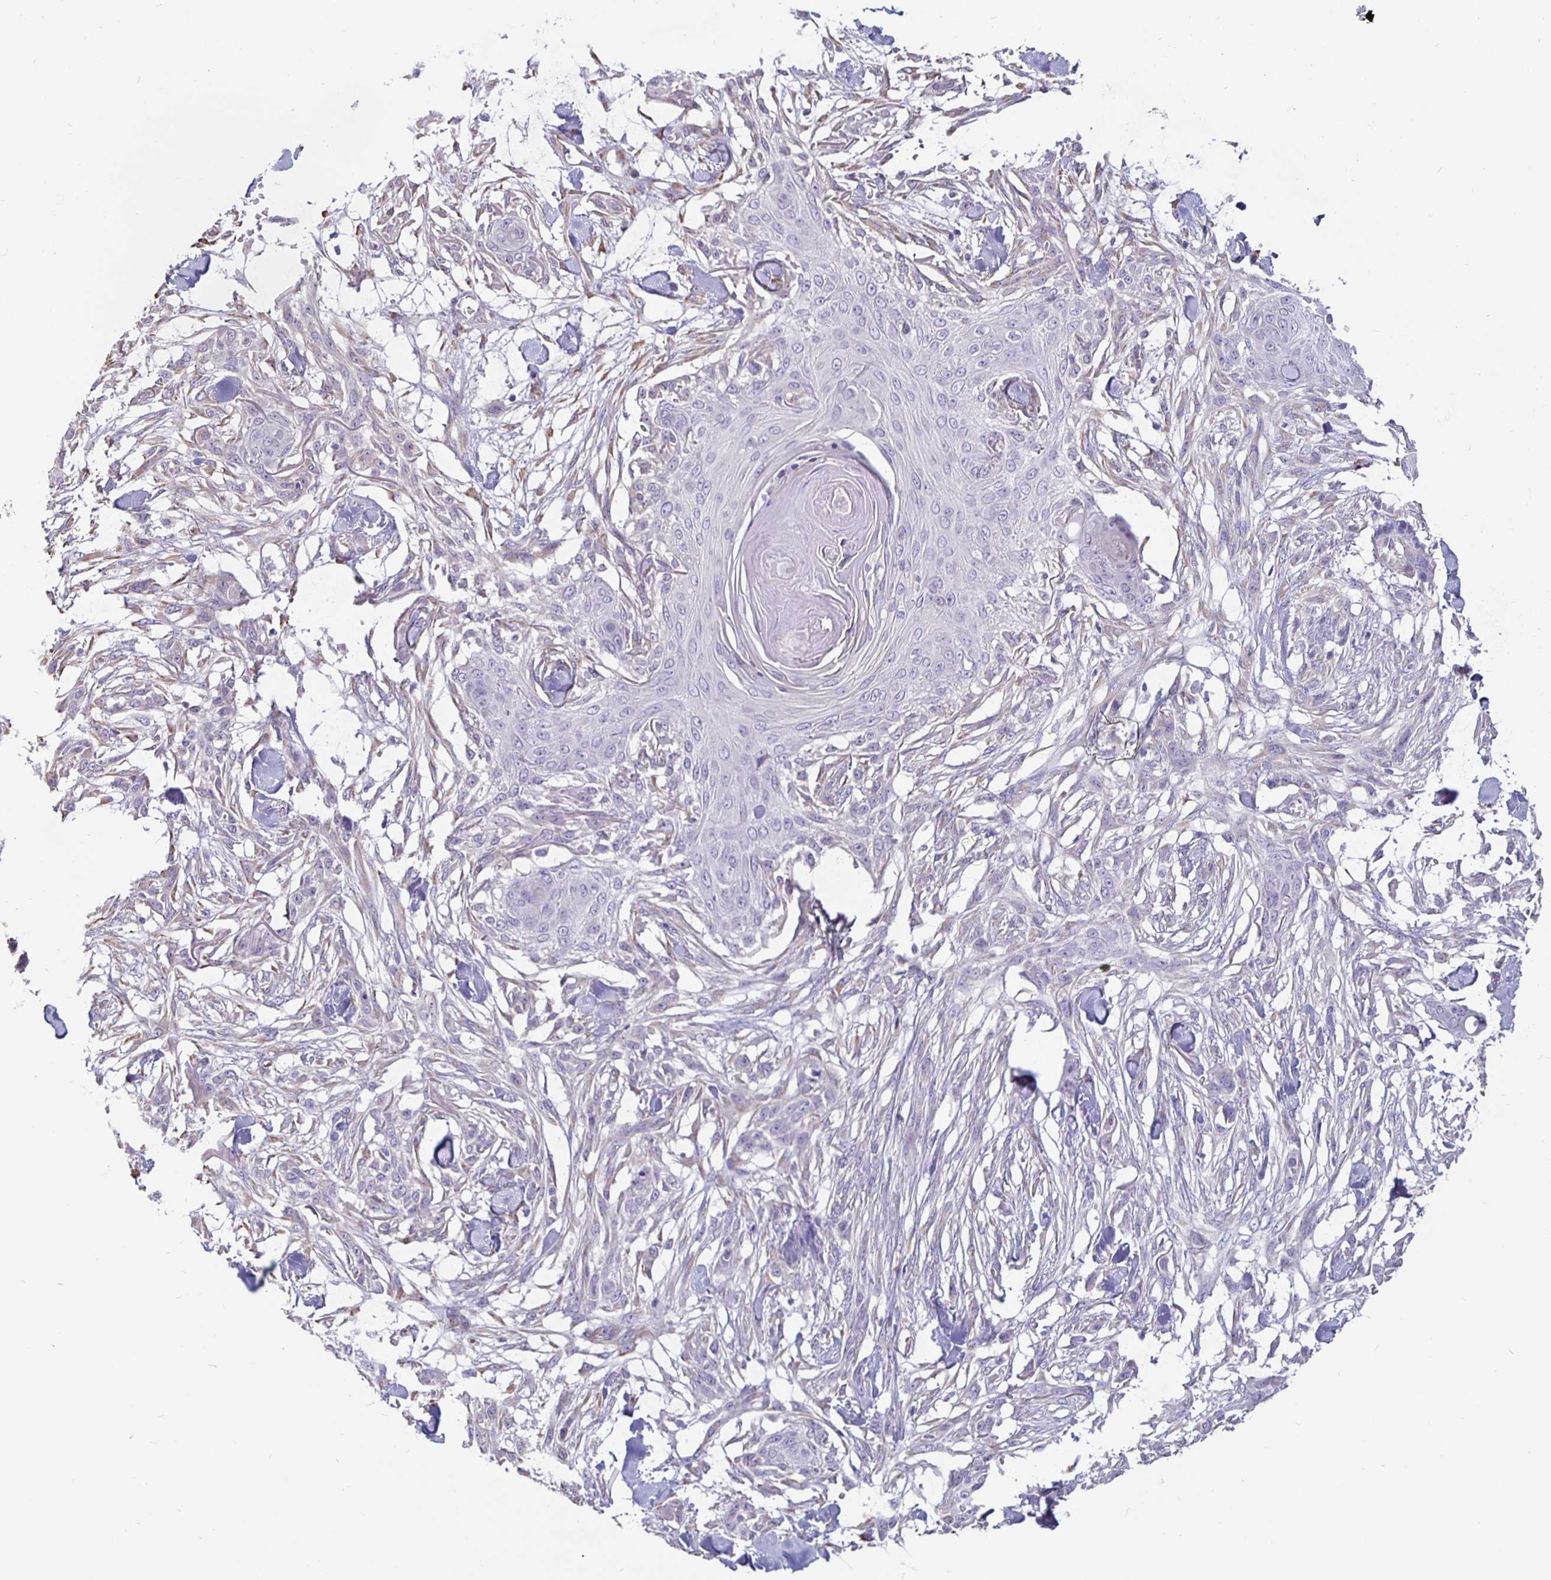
{"staining": {"intensity": "negative", "quantity": "none", "location": "none"}, "tissue": "skin cancer", "cell_type": "Tumor cells", "image_type": "cancer", "snomed": [{"axis": "morphology", "description": "Squamous cell carcinoma, NOS"}, {"axis": "topography", "description": "Skin"}], "caption": "Immunohistochemistry of human skin cancer (squamous cell carcinoma) demonstrates no positivity in tumor cells. Nuclei are stained in blue.", "gene": "DNAI2", "patient": {"sex": "female", "age": 59}}